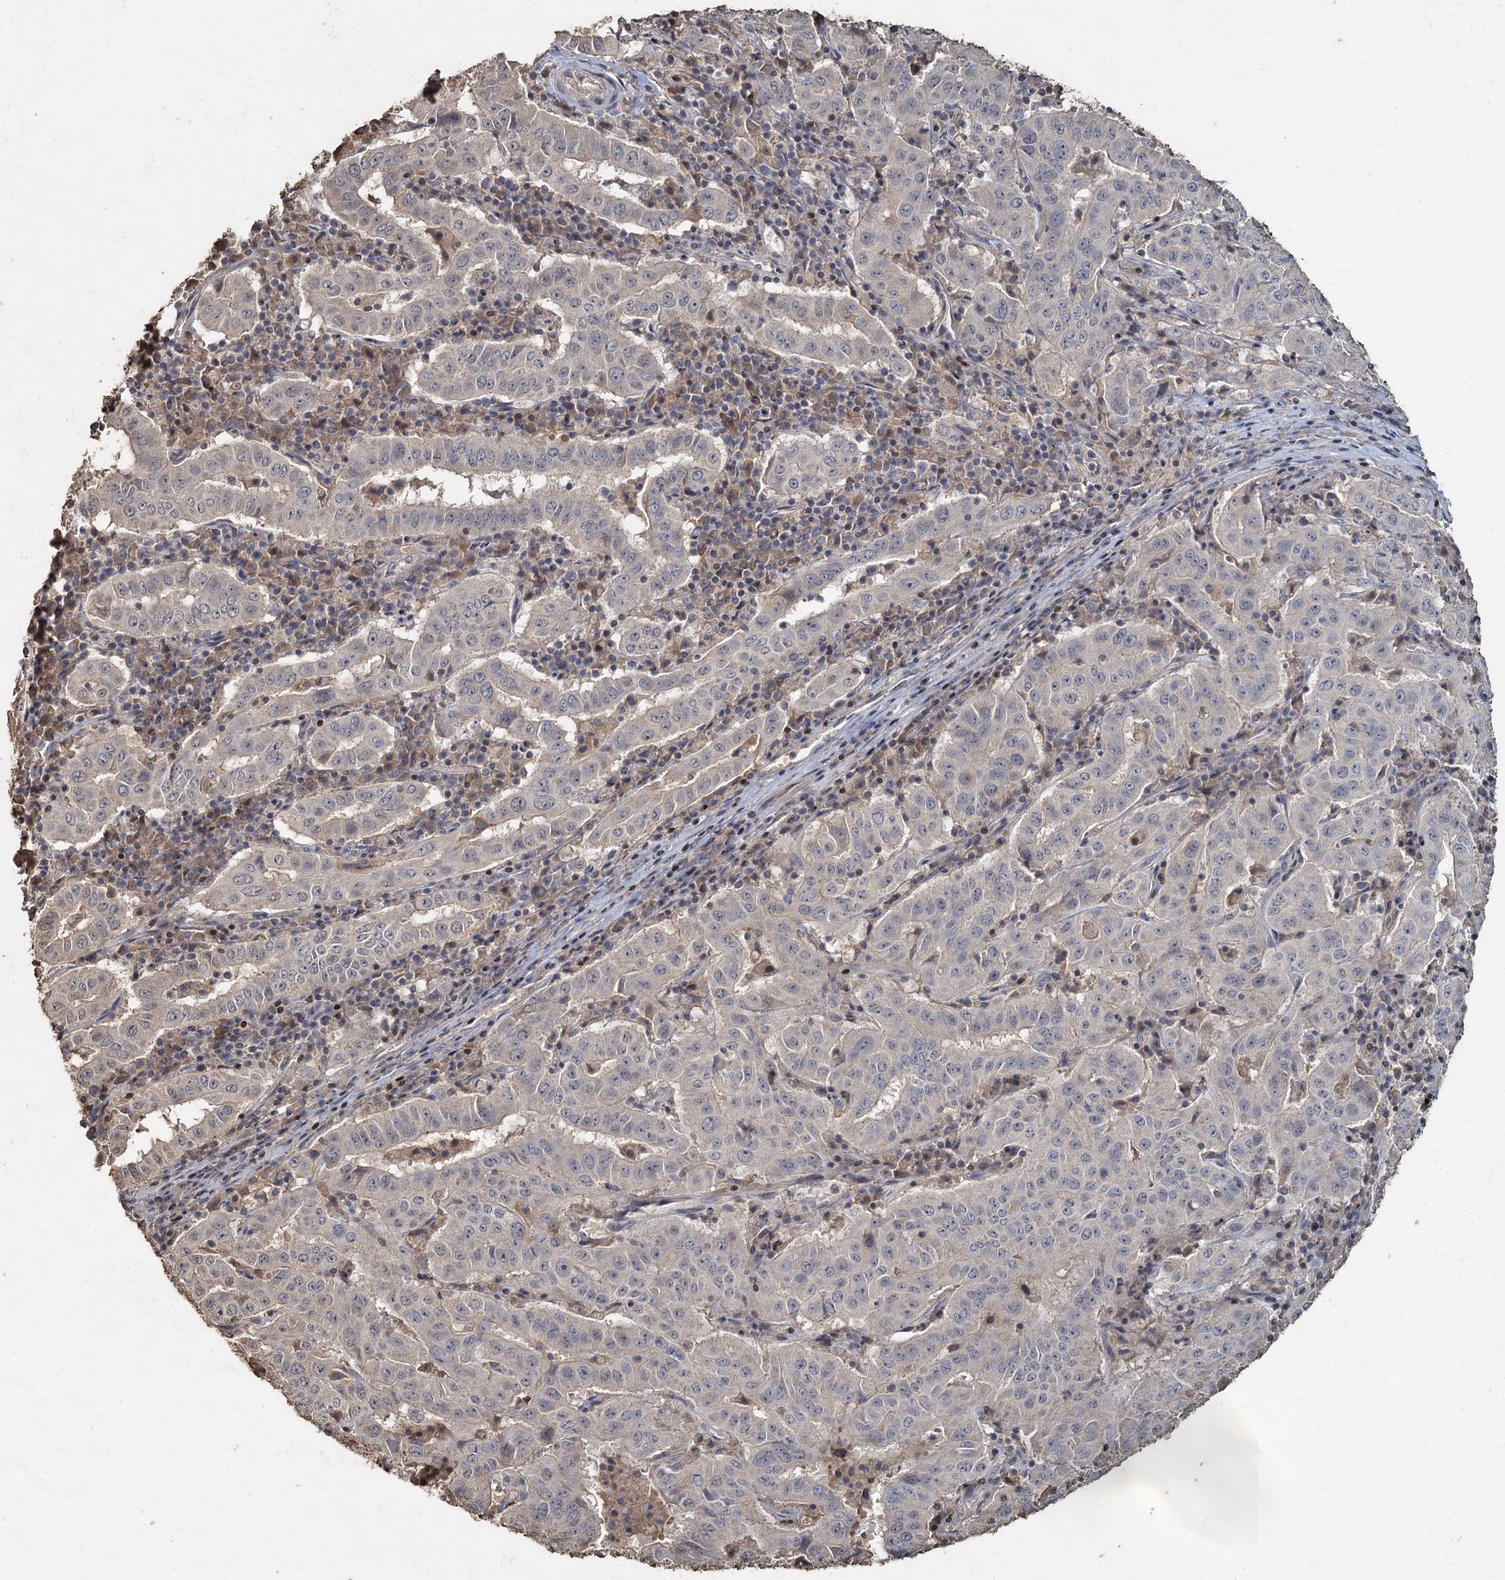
{"staining": {"intensity": "negative", "quantity": "none", "location": "none"}, "tissue": "pancreatic cancer", "cell_type": "Tumor cells", "image_type": "cancer", "snomed": [{"axis": "morphology", "description": "Adenocarcinoma, NOS"}, {"axis": "topography", "description": "Pancreas"}], "caption": "Tumor cells are negative for protein expression in human pancreatic cancer (adenocarcinoma).", "gene": "CCDC61", "patient": {"sex": "male", "age": 63}}